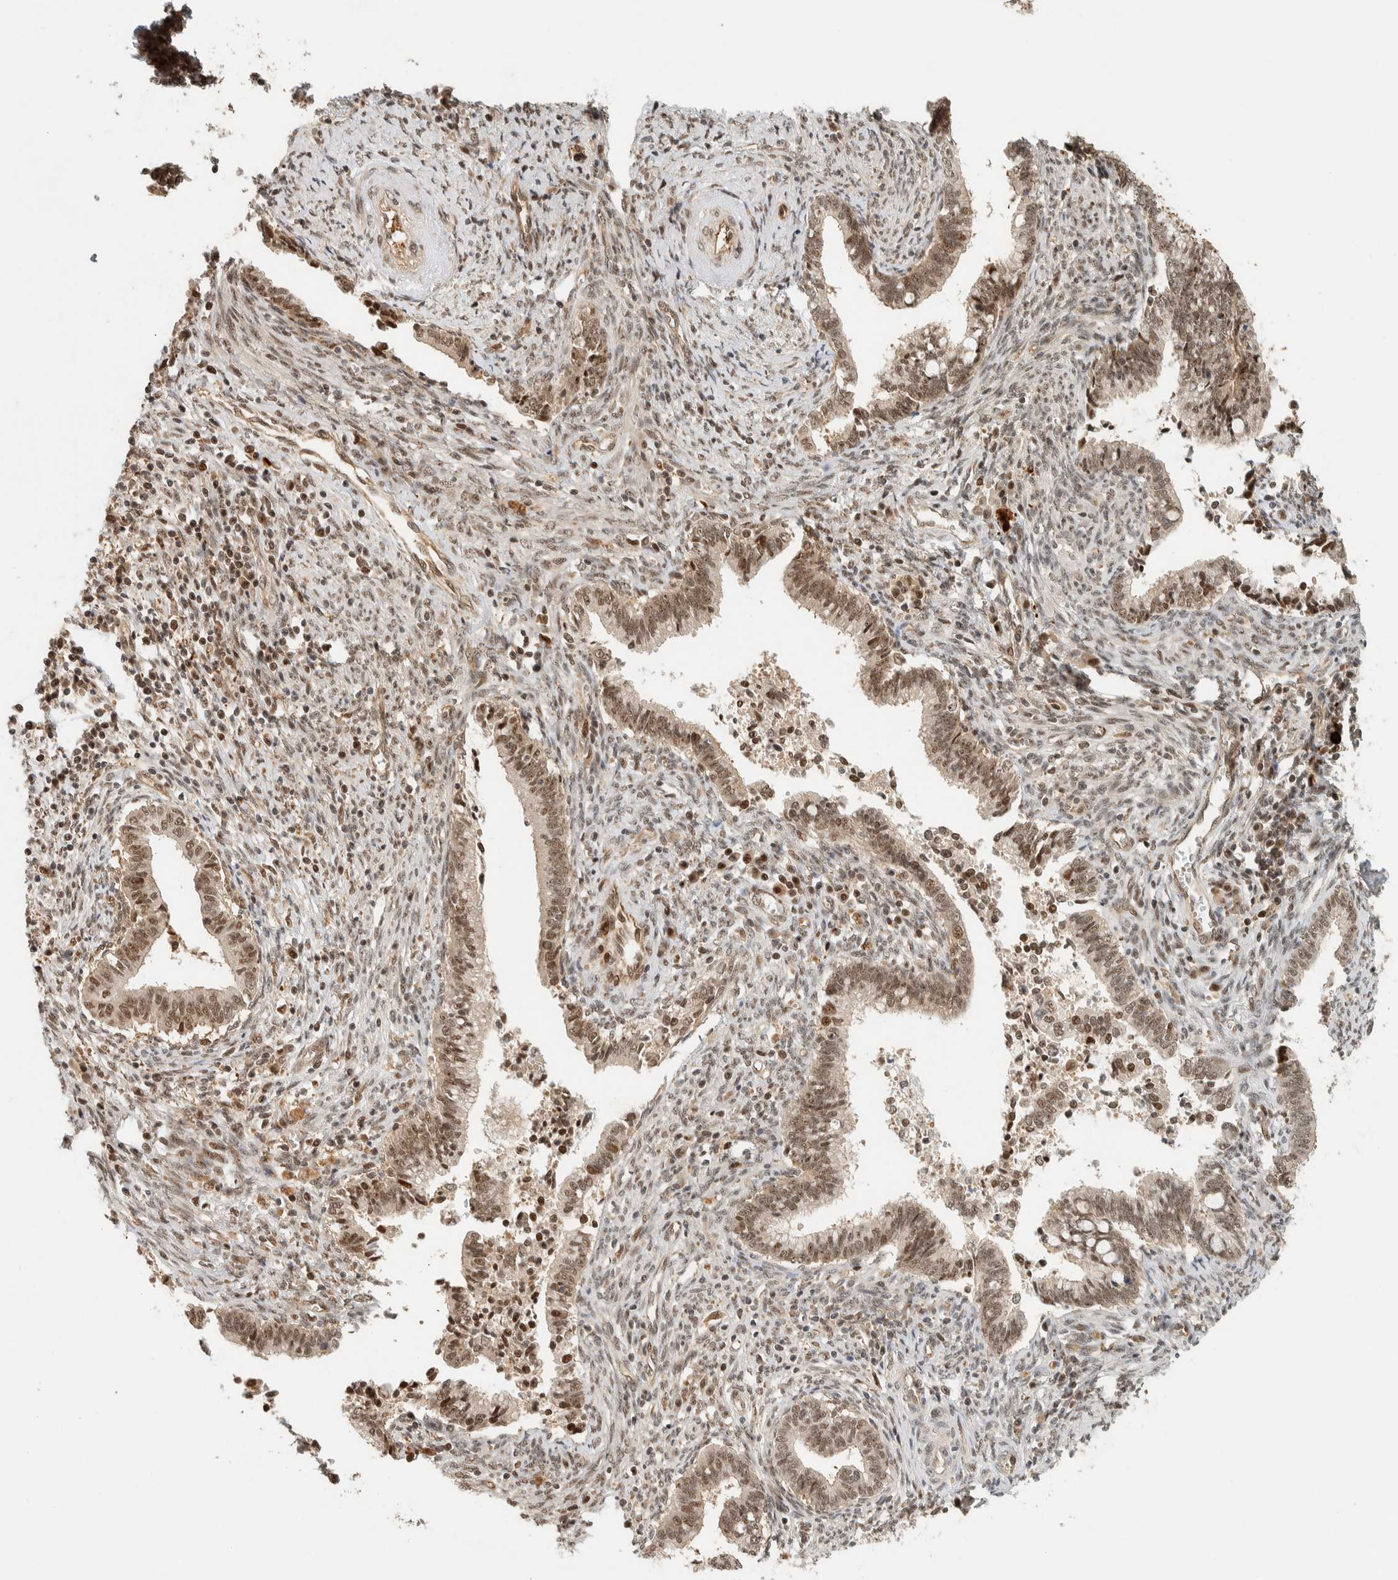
{"staining": {"intensity": "moderate", "quantity": ">75%", "location": "nuclear"}, "tissue": "cervical cancer", "cell_type": "Tumor cells", "image_type": "cancer", "snomed": [{"axis": "morphology", "description": "Adenocarcinoma, NOS"}, {"axis": "topography", "description": "Cervix"}], "caption": "Tumor cells display moderate nuclear positivity in about >75% of cells in cervical cancer (adenocarcinoma). Nuclei are stained in blue.", "gene": "SIK1", "patient": {"sex": "female", "age": 44}}